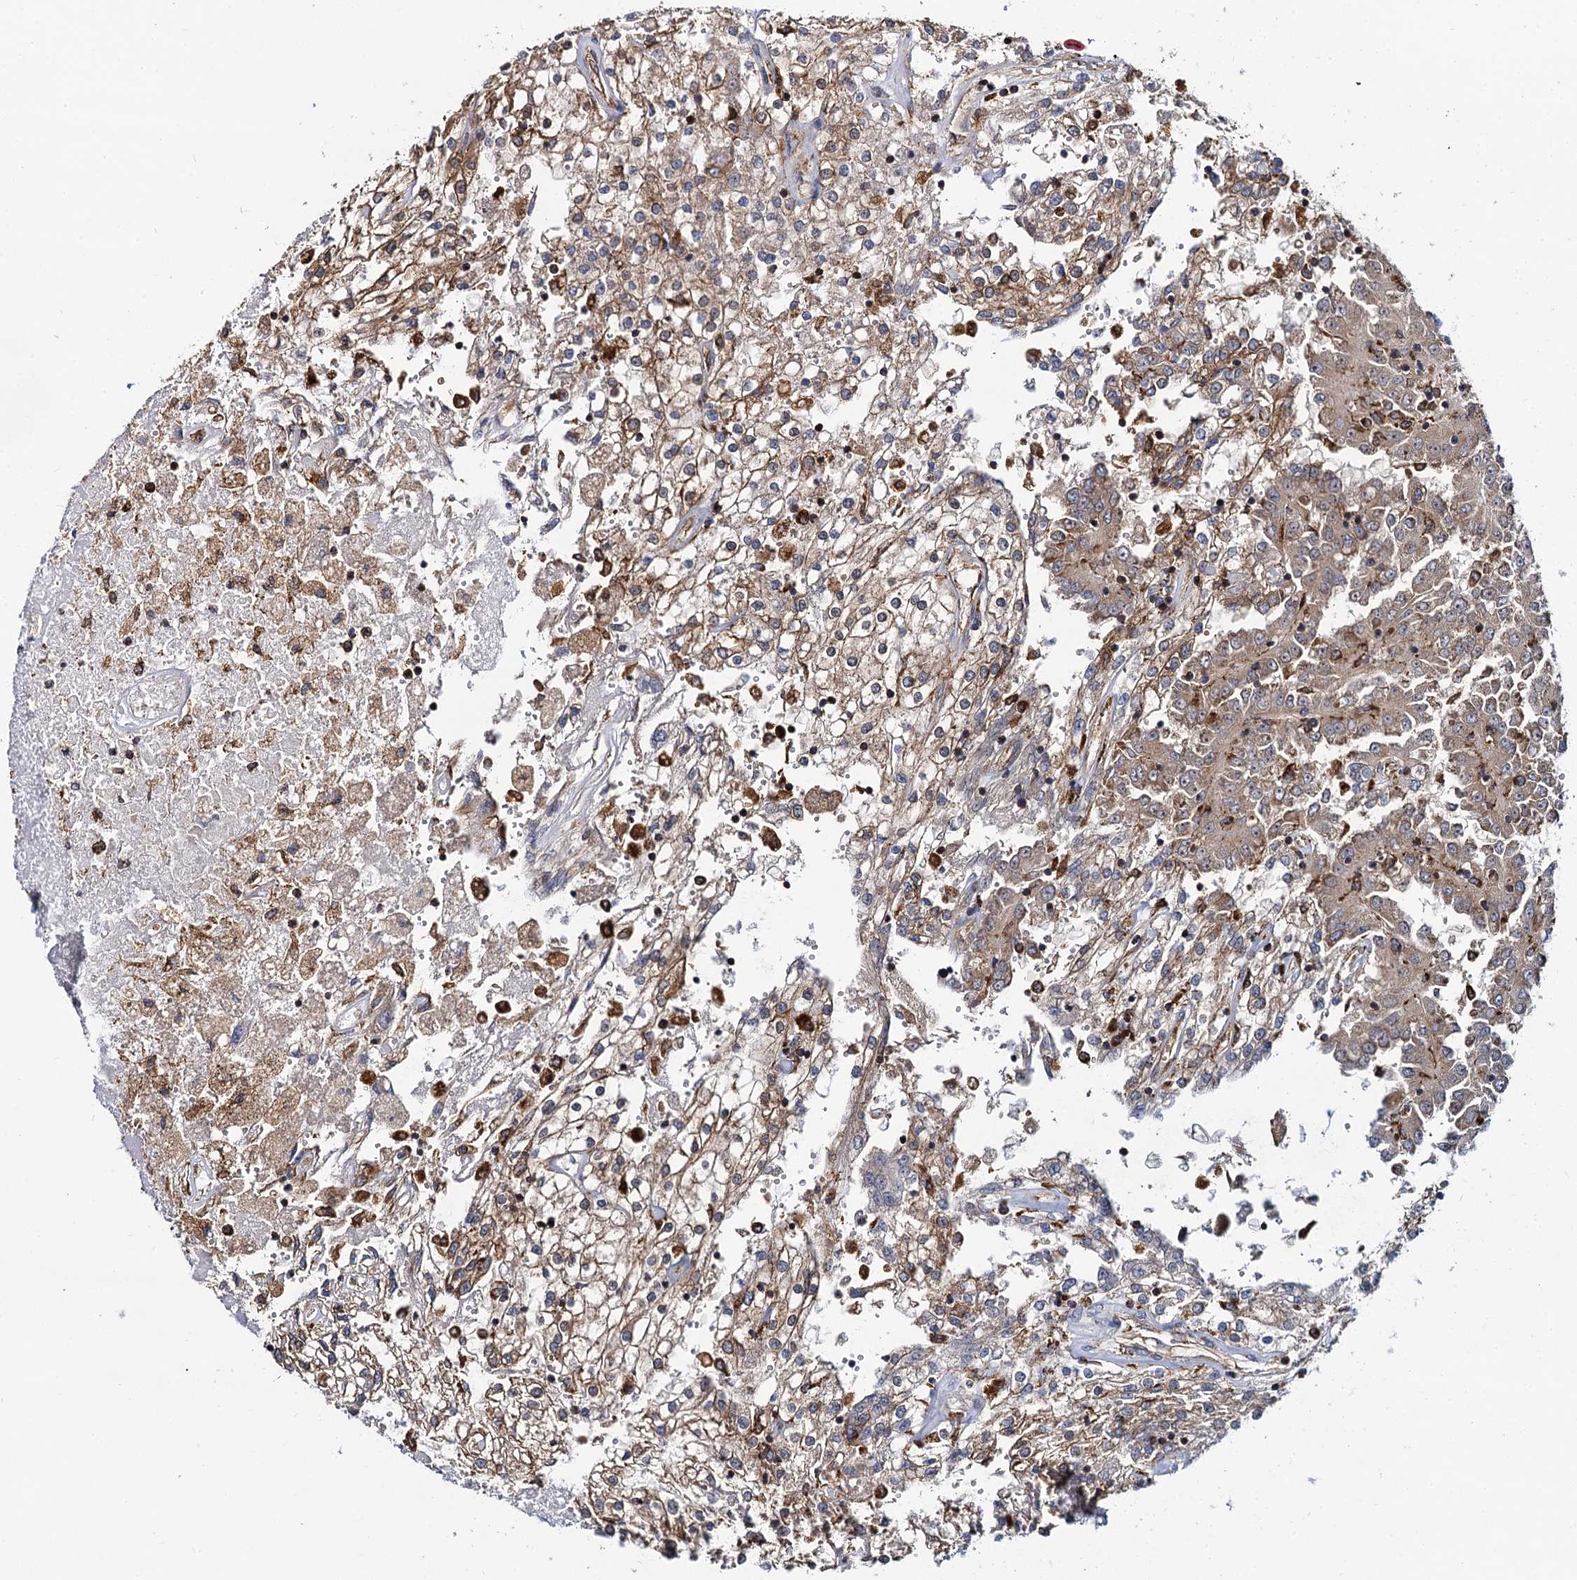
{"staining": {"intensity": "weak", "quantity": "25%-75%", "location": "cytoplasmic/membranous"}, "tissue": "renal cancer", "cell_type": "Tumor cells", "image_type": "cancer", "snomed": [{"axis": "morphology", "description": "Adenocarcinoma, NOS"}, {"axis": "topography", "description": "Kidney"}], "caption": "The photomicrograph demonstrates a brown stain indicating the presence of a protein in the cytoplasmic/membranous of tumor cells in renal cancer (adenocarcinoma). The staining is performed using DAB (3,3'-diaminobenzidine) brown chromogen to label protein expression. The nuclei are counter-stained blue using hematoxylin.", "gene": "UFM1", "patient": {"sex": "female", "age": 52}}